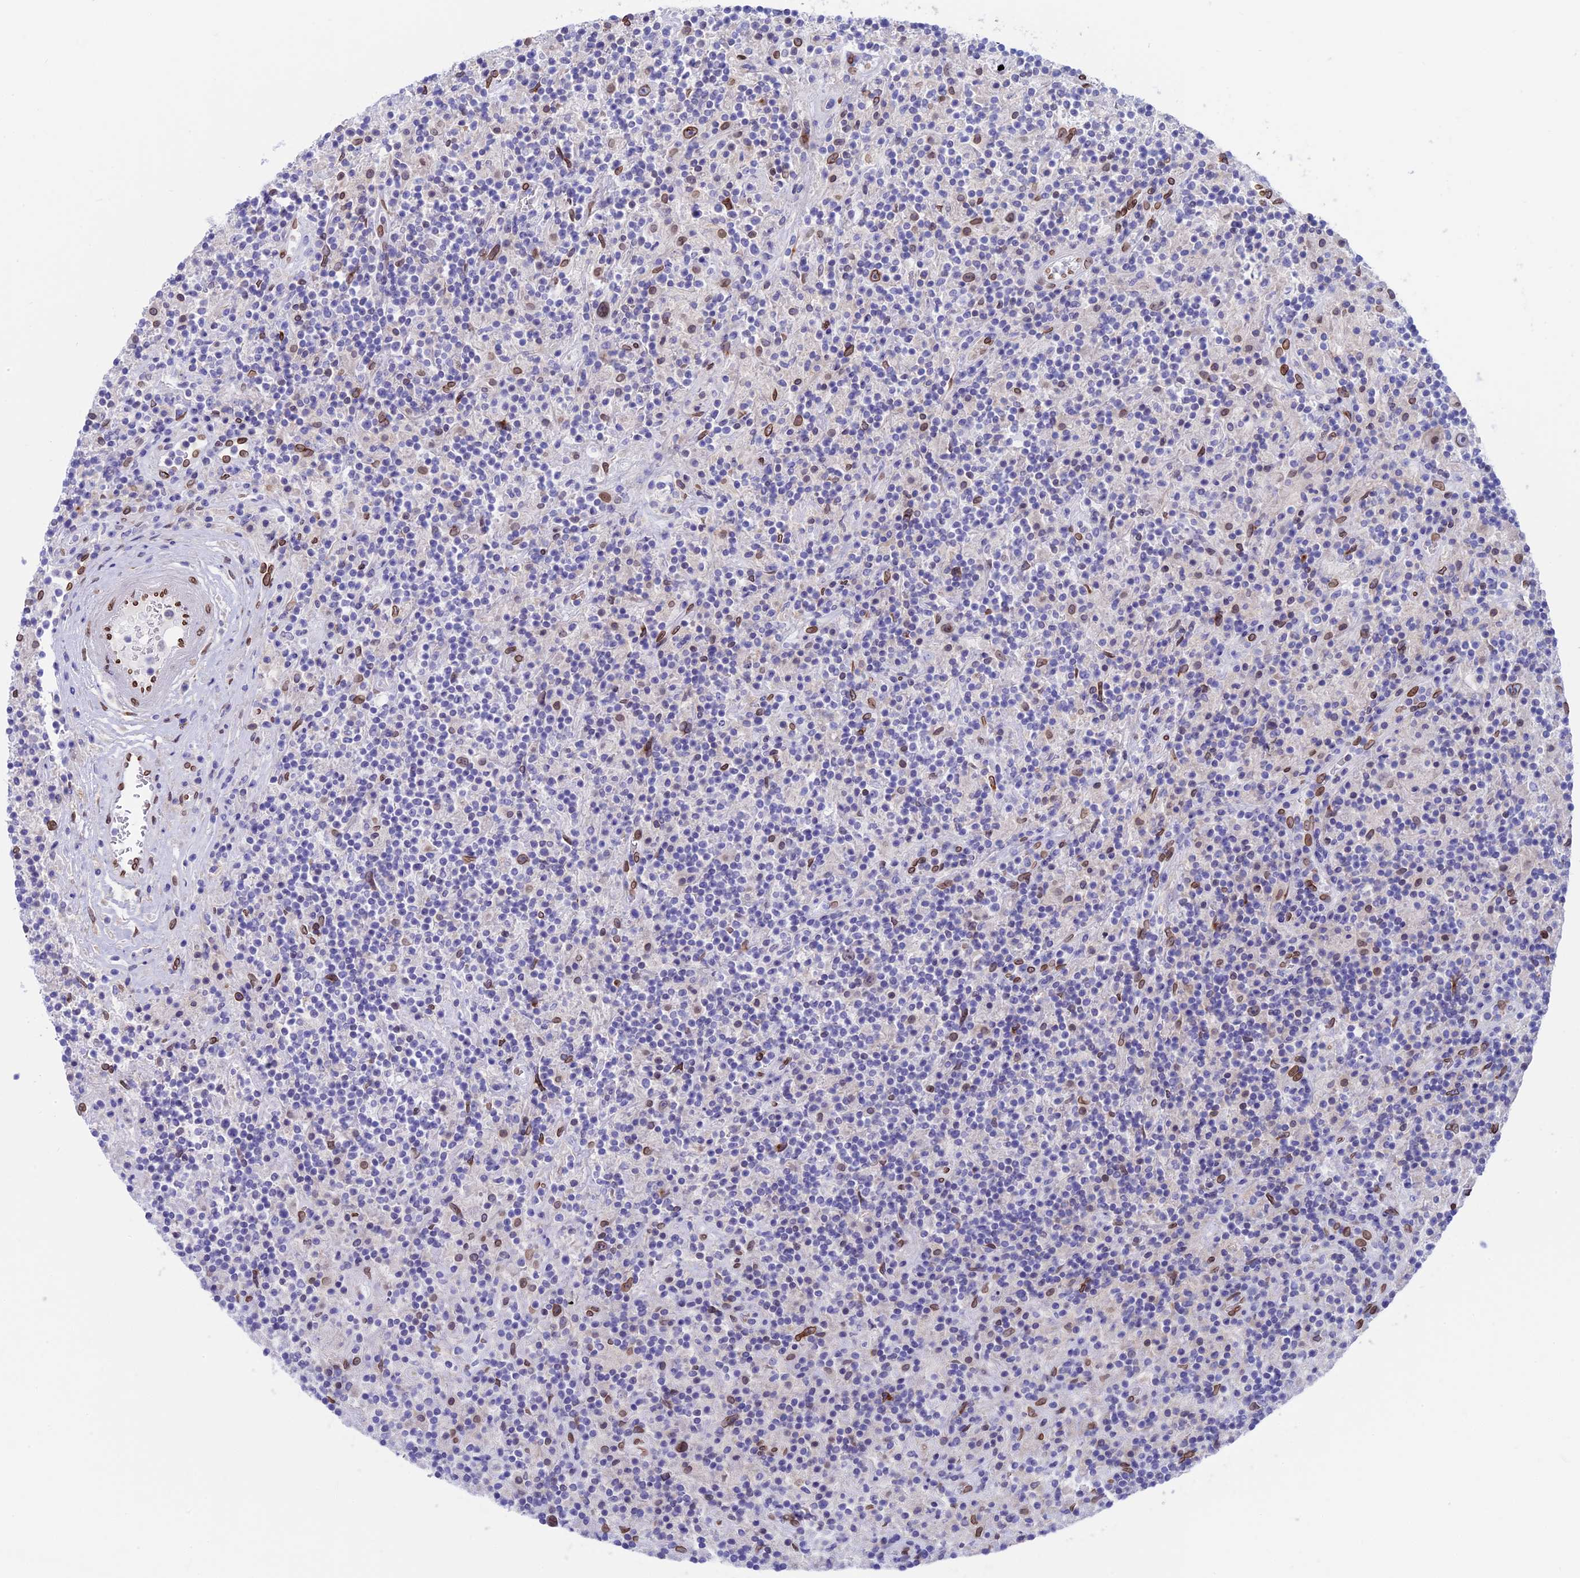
{"staining": {"intensity": "moderate", "quantity": "25%-75%", "location": "cytoplasmic/membranous,nuclear"}, "tissue": "lymphoma", "cell_type": "Tumor cells", "image_type": "cancer", "snomed": [{"axis": "morphology", "description": "Hodgkin's disease, NOS"}, {"axis": "topography", "description": "Lymph node"}], "caption": "This histopathology image shows immunohistochemistry staining of Hodgkin's disease, with medium moderate cytoplasmic/membranous and nuclear expression in about 25%-75% of tumor cells.", "gene": "TMPRSS7", "patient": {"sex": "male", "age": 70}}